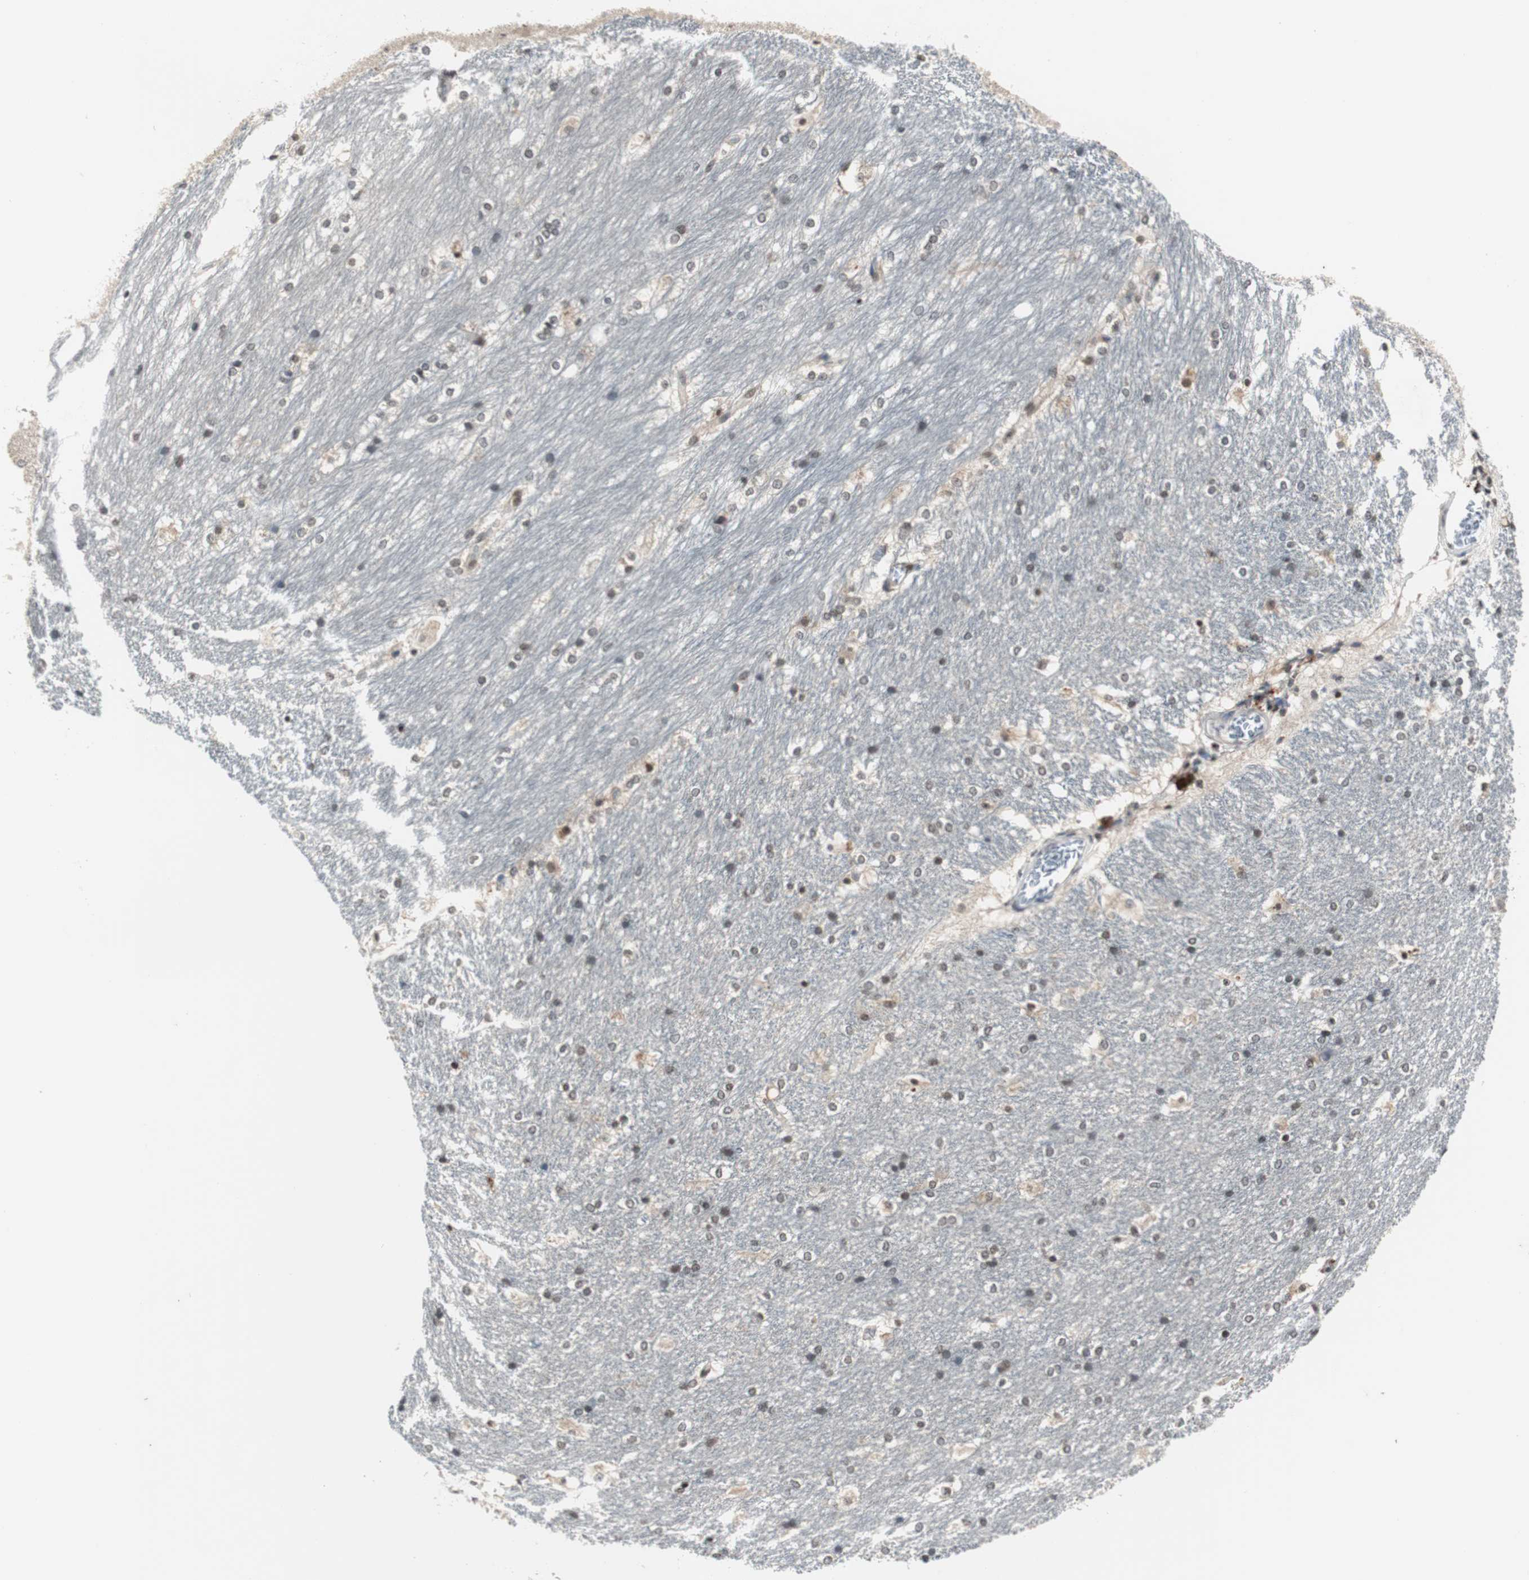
{"staining": {"intensity": "moderate", "quantity": "25%-75%", "location": "nuclear"}, "tissue": "hippocampus", "cell_type": "Glial cells", "image_type": "normal", "snomed": [{"axis": "morphology", "description": "Normal tissue, NOS"}, {"axis": "topography", "description": "Hippocampus"}], "caption": "A high-resolution photomicrograph shows immunohistochemistry staining of benign hippocampus, which exhibits moderate nuclear positivity in approximately 25%-75% of glial cells.", "gene": "SMAD1", "patient": {"sex": "female", "age": 19}}